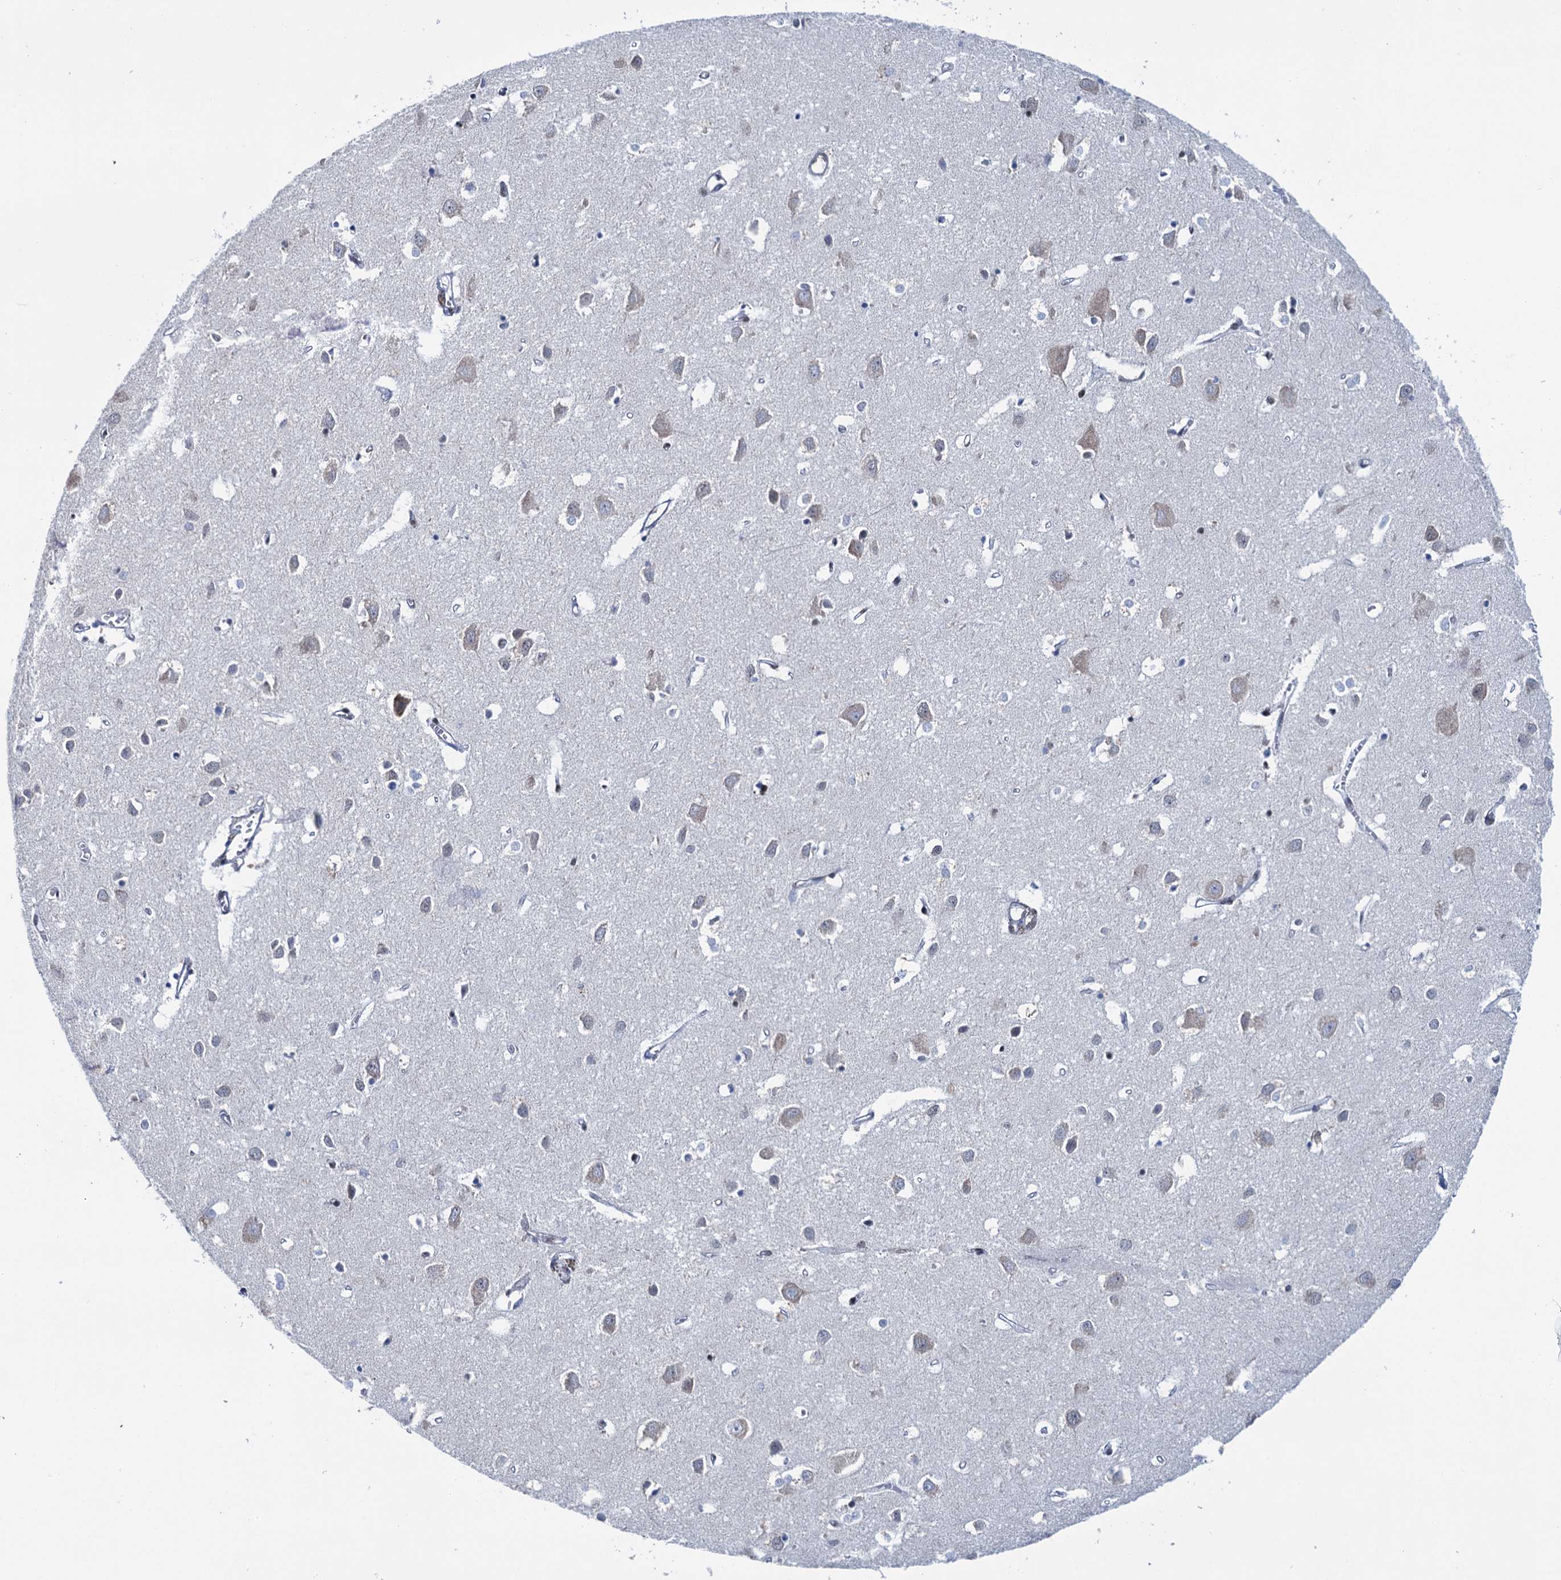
{"staining": {"intensity": "negative", "quantity": "none", "location": "none"}, "tissue": "cerebral cortex", "cell_type": "Endothelial cells", "image_type": "normal", "snomed": [{"axis": "morphology", "description": "Normal tissue, NOS"}, {"axis": "topography", "description": "Cerebral cortex"}], "caption": "This photomicrograph is of benign cerebral cortex stained with immunohistochemistry (IHC) to label a protein in brown with the nuclei are counter-stained blue. There is no staining in endothelial cells. (Brightfield microscopy of DAB immunohistochemistry (IHC) at high magnification).", "gene": "SREK1", "patient": {"sex": "female", "age": 64}}